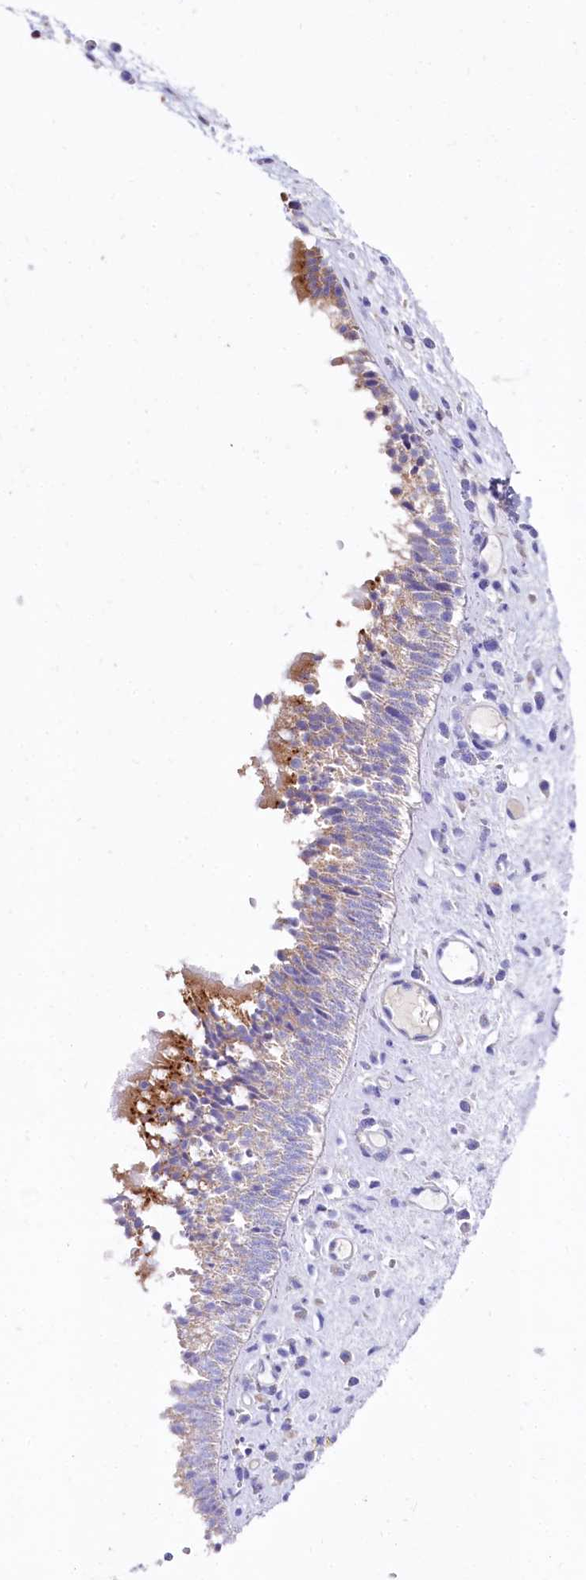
{"staining": {"intensity": "moderate", "quantity": "25%-75%", "location": "cytoplasmic/membranous"}, "tissue": "nasopharynx", "cell_type": "Respiratory epithelial cells", "image_type": "normal", "snomed": [{"axis": "morphology", "description": "Normal tissue, NOS"}, {"axis": "morphology", "description": "Inflammation, NOS"}, {"axis": "morphology", "description": "Malignant melanoma, Metastatic site"}, {"axis": "topography", "description": "Nasopharynx"}], "caption": "Immunohistochemistry (IHC) (DAB) staining of normal human nasopharynx reveals moderate cytoplasmic/membranous protein expression in approximately 25%-75% of respiratory epithelial cells. (DAB = brown stain, brightfield microscopy at high magnification).", "gene": "QARS1", "patient": {"sex": "male", "age": 70}}